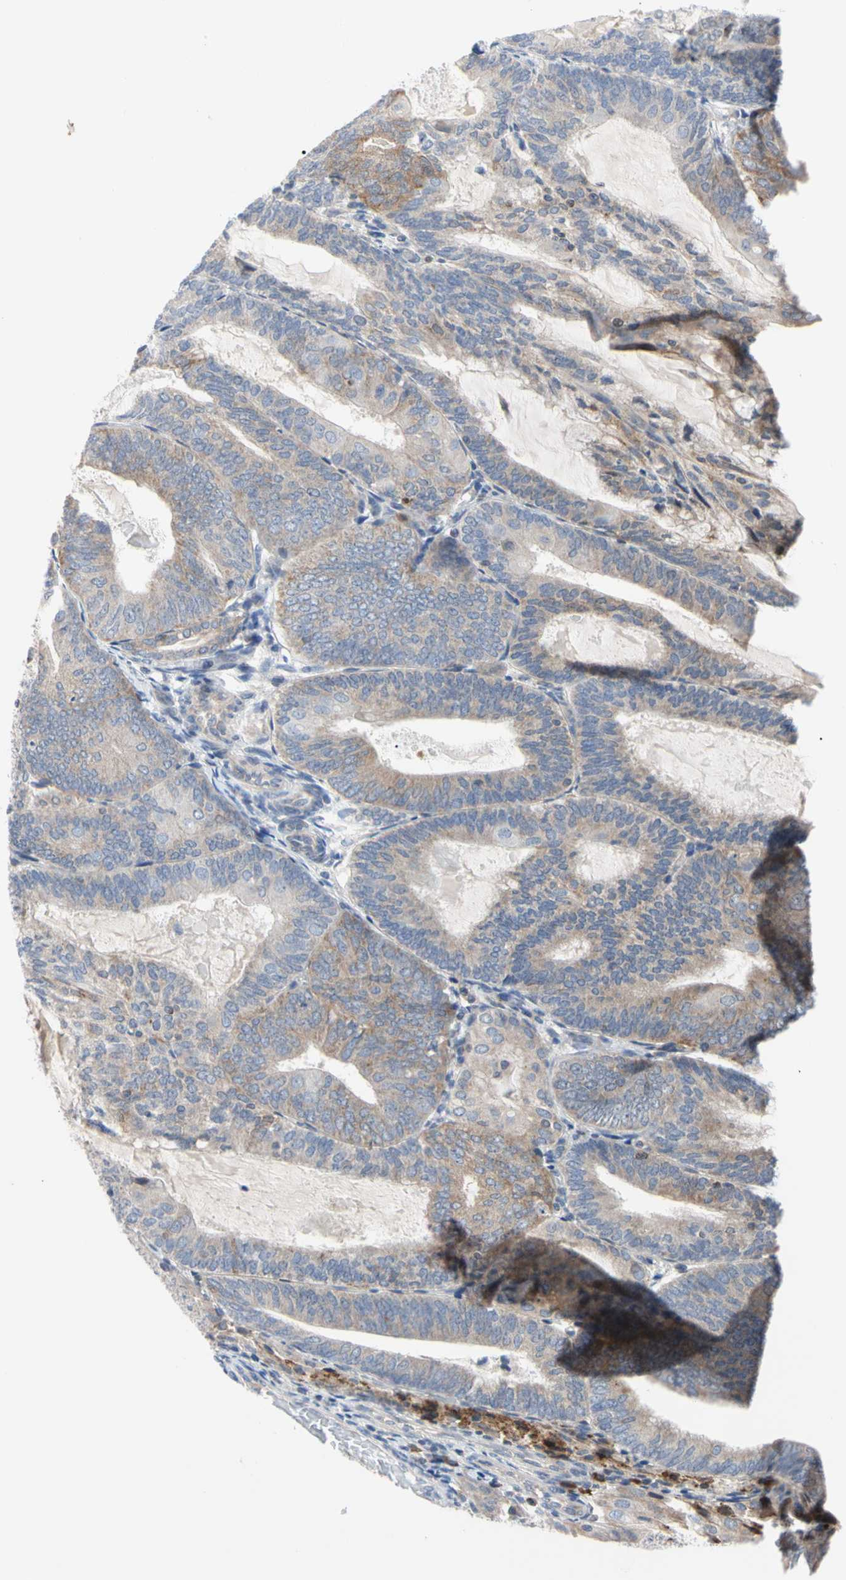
{"staining": {"intensity": "weak", "quantity": "25%-75%", "location": "cytoplasmic/membranous"}, "tissue": "endometrial cancer", "cell_type": "Tumor cells", "image_type": "cancer", "snomed": [{"axis": "morphology", "description": "Adenocarcinoma, NOS"}, {"axis": "topography", "description": "Endometrium"}], "caption": "A histopathology image of human endometrial cancer stained for a protein displays weak cytoplasmic/membranous brown staining in tumor cells.", "gene": "MCL1", "patient": {"sex": "female", "age": 81}}